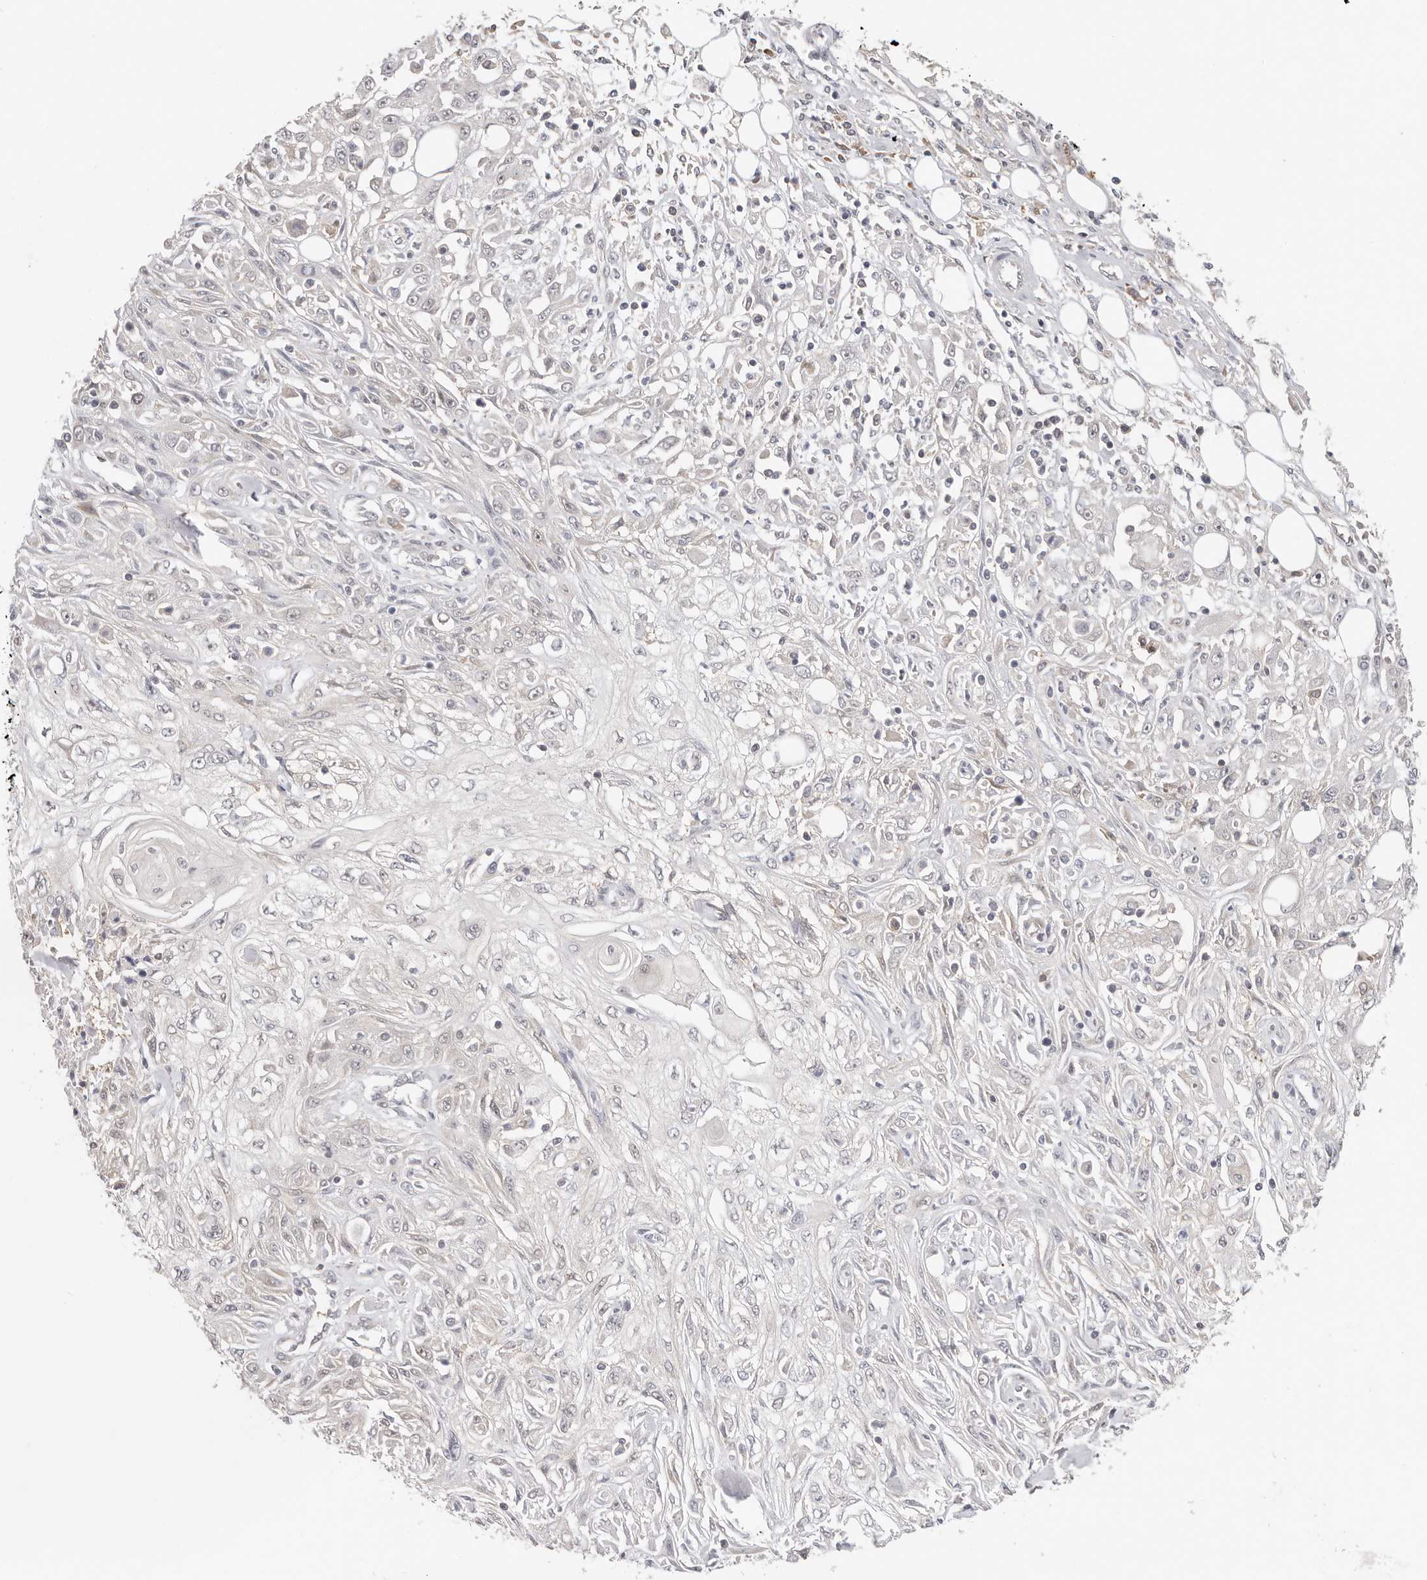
{"staining": {"intensity": "negative", "quantity": "none", "location": "none"}, "tissue": "skin cancer", "cell_type": "Tumor cells", "image_type": "cancer", "snomed": [{"axis": "morphology", "description": "Squamous cell carcinoma, NOS"}, {"axis": "morphology", "description": "Squamous cell carcinoma, metastatic, NOS"}, {"axis": "topography", "description": "Skin"}, {"axis": "topography", "description": "Lymph node"}], "caption": "Immunohistochemistry of squamous cell carcinoma (skin) demonstrates no staining in tumor cells.", "gene": "LARP7", "patient": {"sex": "male", "age": 75}}